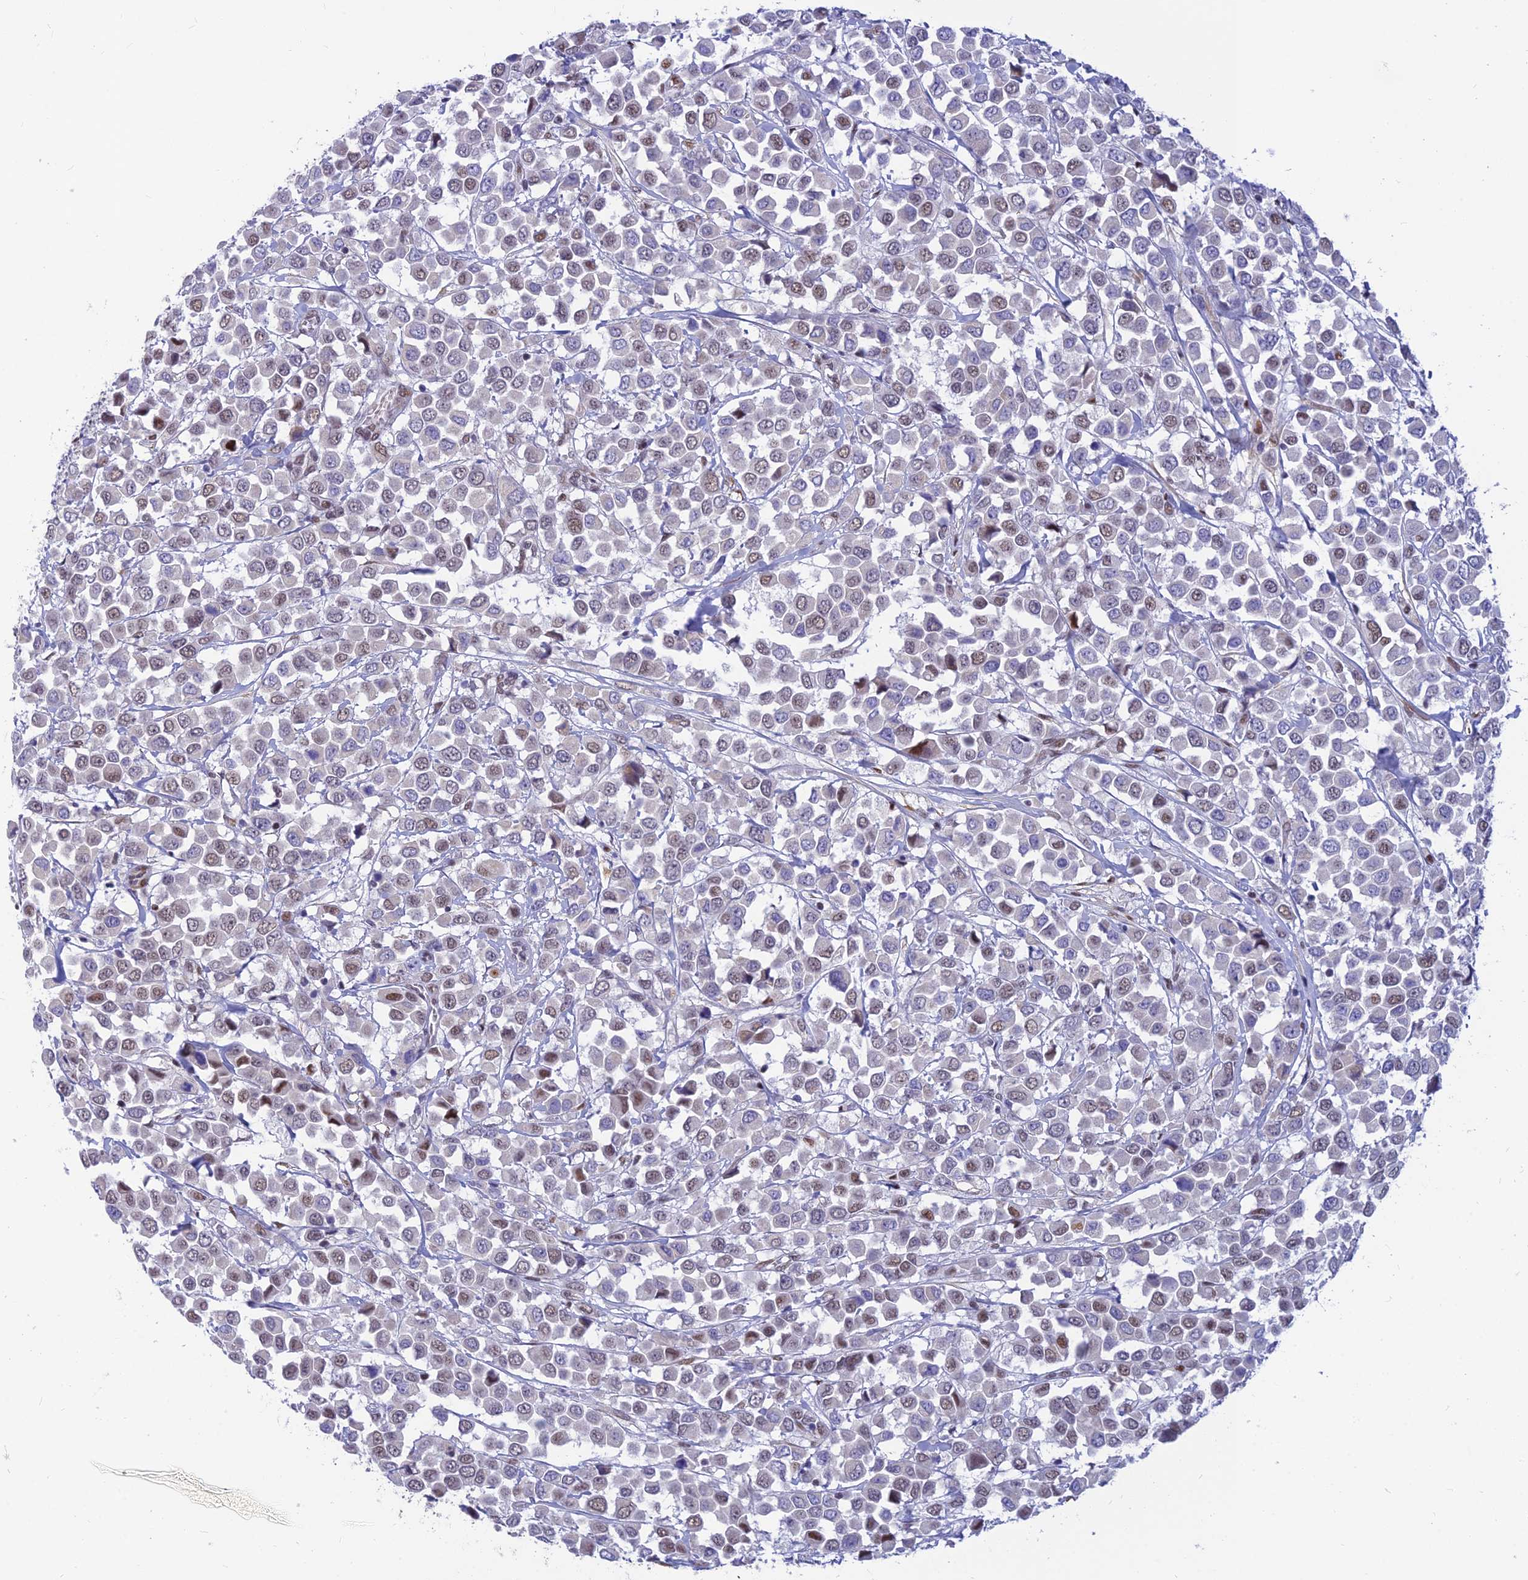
{"staining": {"intensity": "moderate", "quantity": "<25%", "location": "nuclear"}, "tissue": "breast cancer", "cell_type": "Tumor cells", "image_type": "cancer", "snomed": [{"axis": "morphology", "description": "Duct carcinoma"}, {"axis": "topography", "description": "Breast"}], "caption": "This histopathology image reveals immunohistochemistry (IHC) staining of breast cancer, with low moderate nuclear expression in approximately <25% of tumor cells.", "gene": "CLK4", "patient": {"sex": "female", "age": 61}}